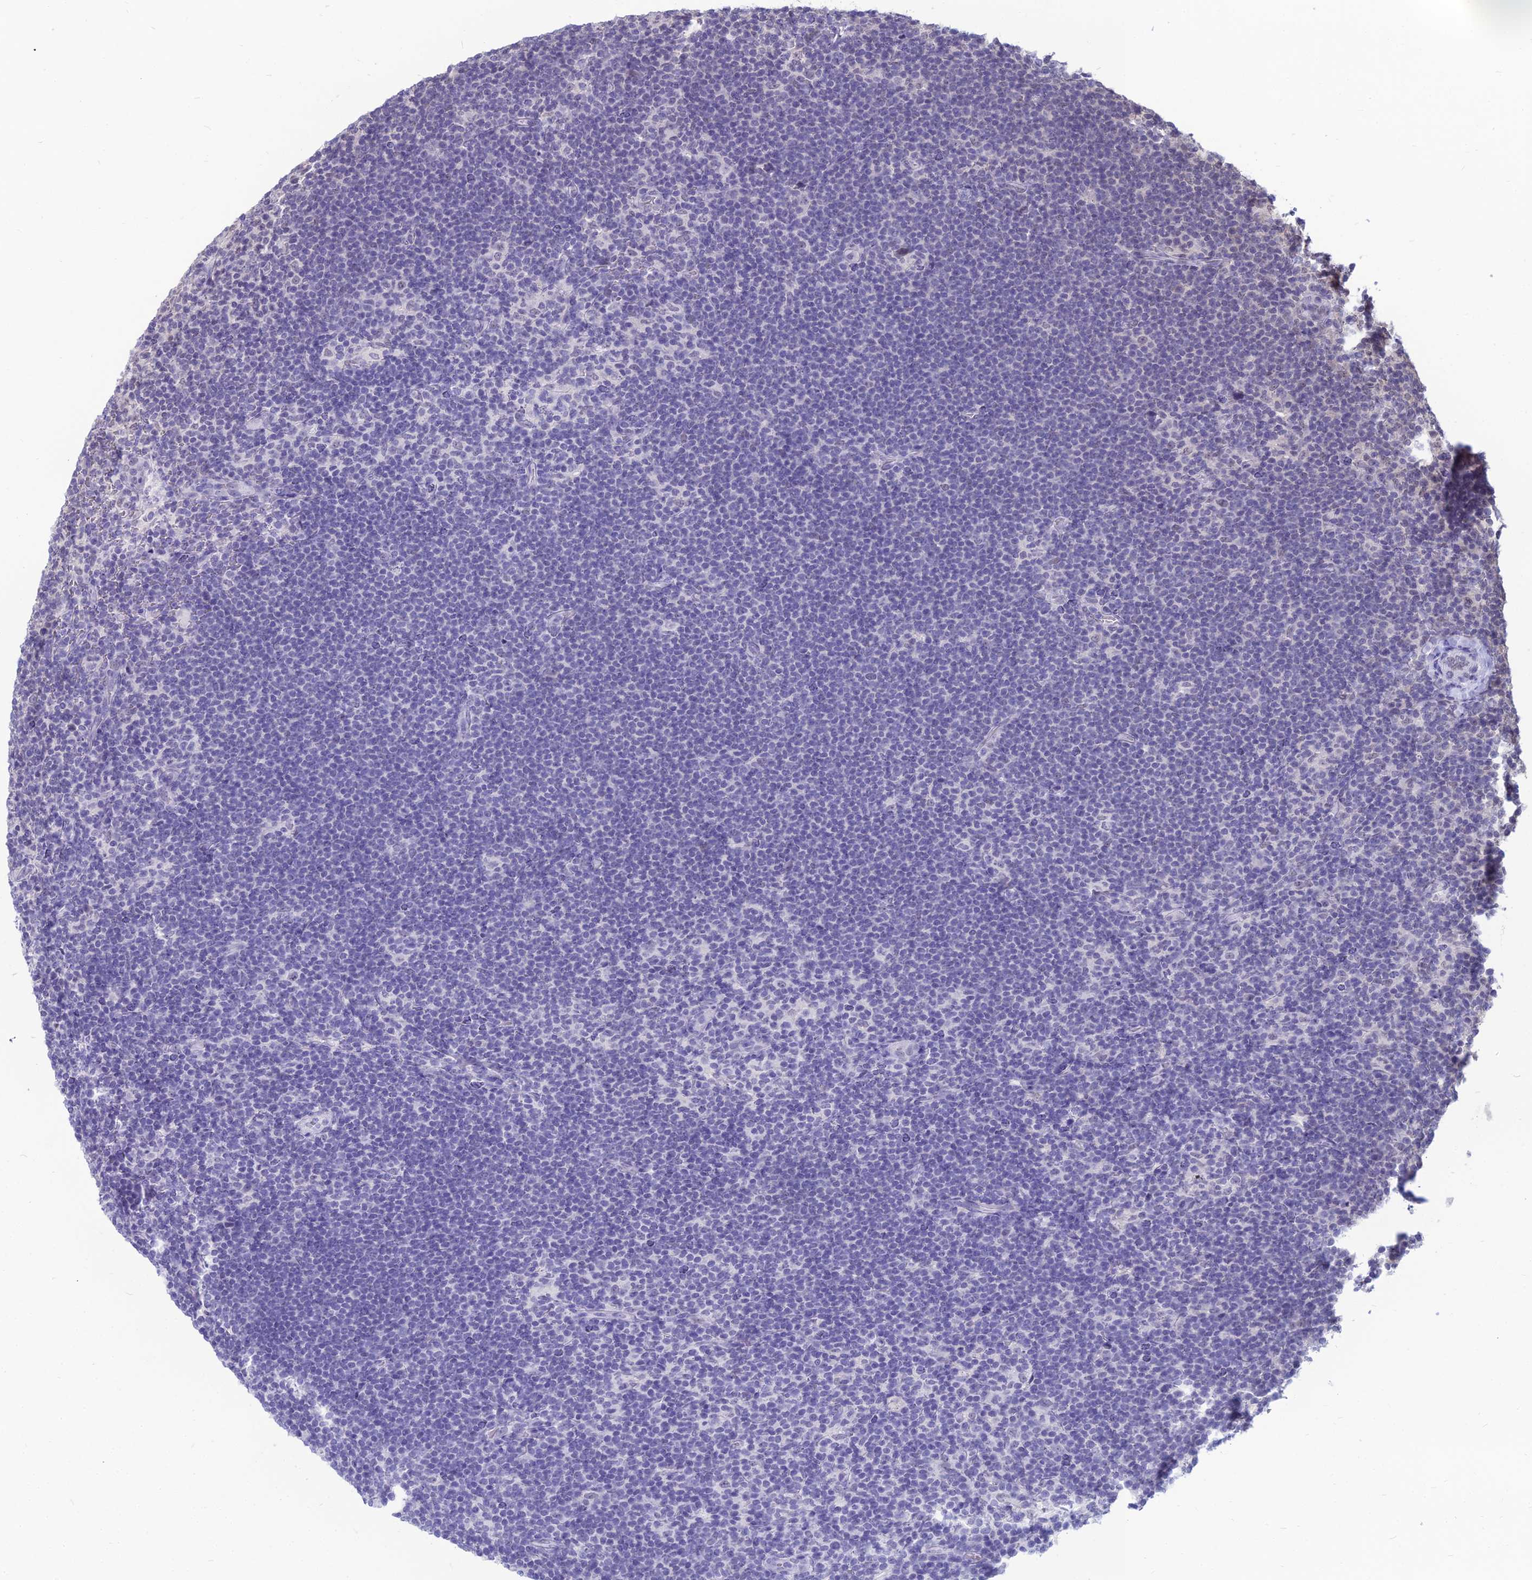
{"staining": {"intensity": "negative", "quantity": "none", "location": "none"}, "tissue": "lymphoma", "cell_type": "Tumor cells", "image_type": "cancer", "snomed": [{"axis": "morphology", "description": "Hodgkin's disease, NOS"}, {"axis": "topography", "description": "Lymph node"}], "caption": "An IHC micrograph of lymphoma is shown. There is no staining in tumor cells of lymphoma.", "gene": "SRSF7", "patient": {"sex": "female", "age": 57}}